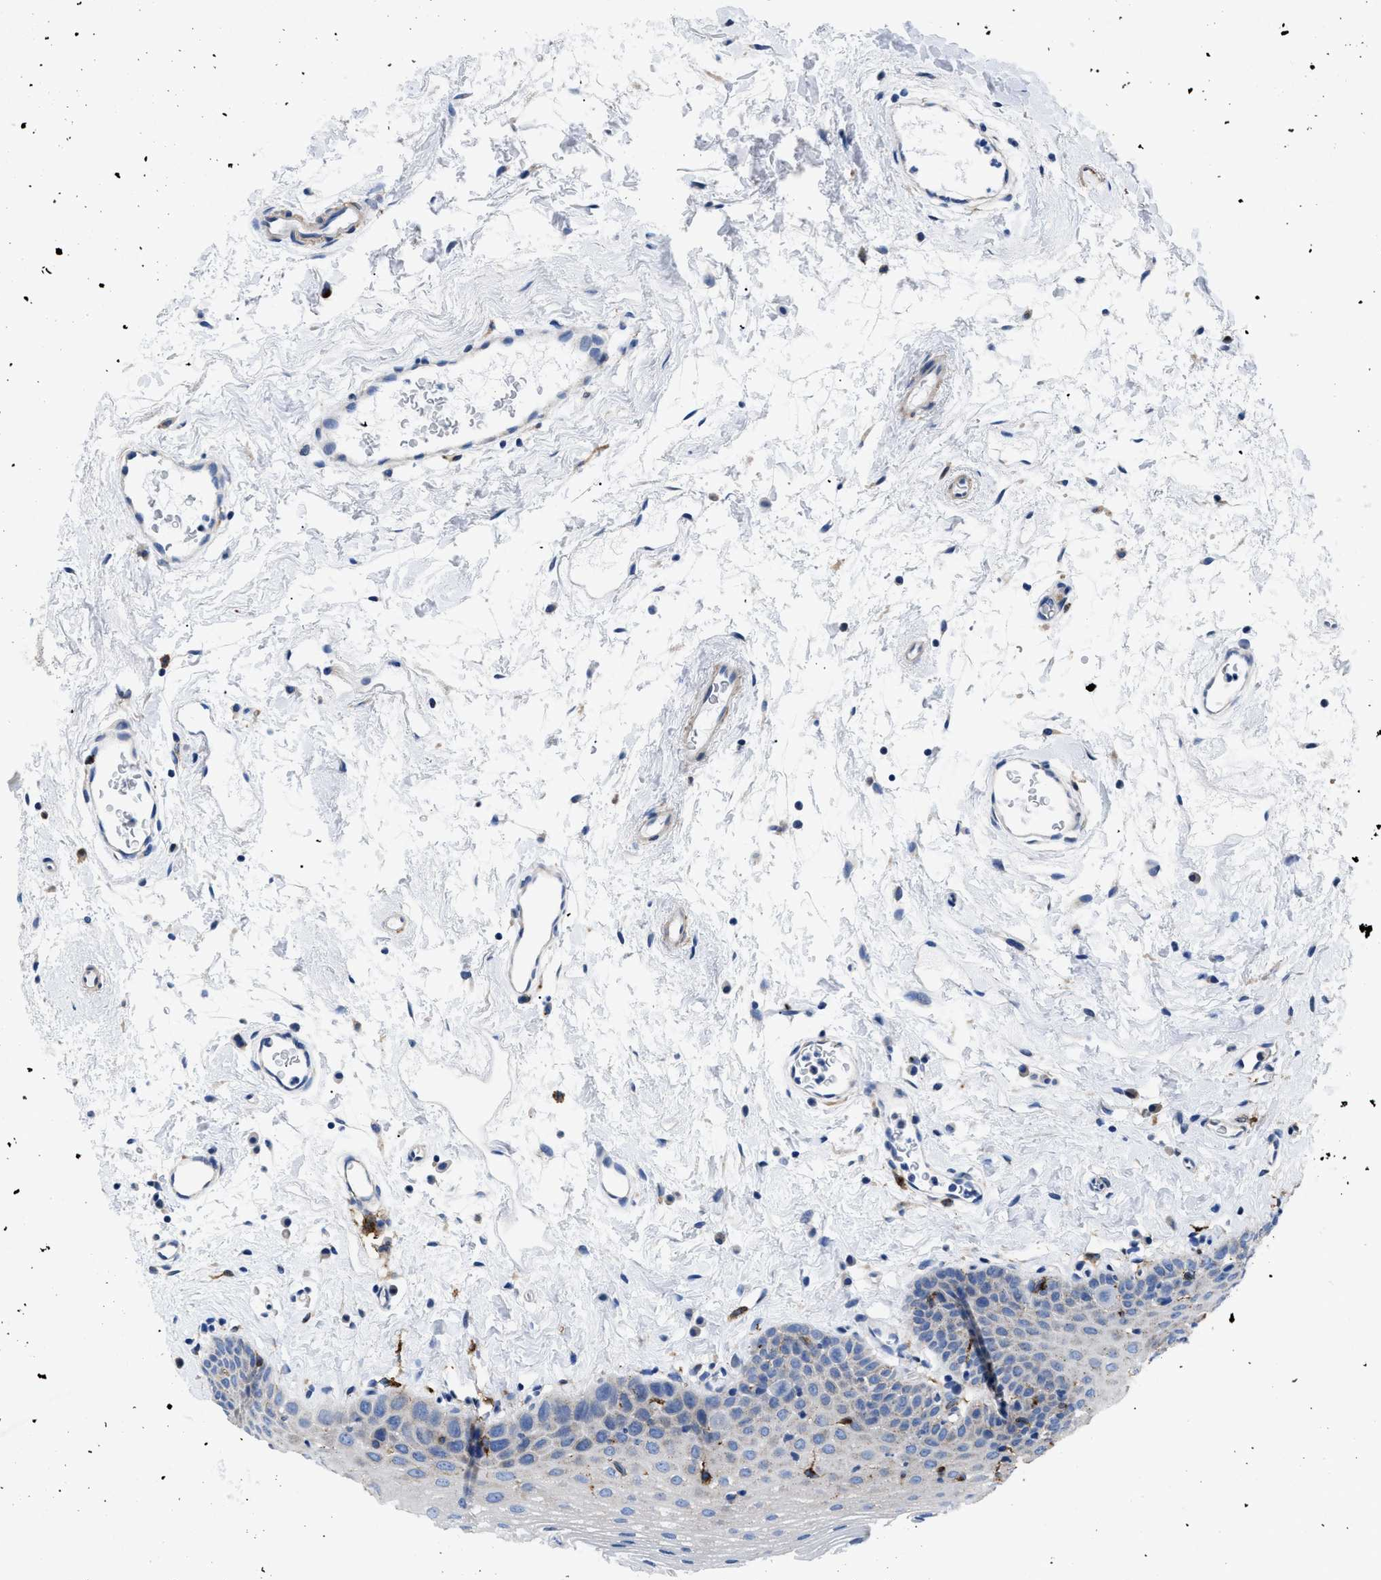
{"staining": {"intensity": "negative", "quantity": "none", "location": "none"}, "tissue": "oral mucosa", "cell_type": "Squamous epithelial cells", "image_type": "normal", "snomed": [{"axis": "morphology", "description": "Normal tissue, NOS"}, {"axis": "topography", "description": "Oral tissue"}], "caption": "A high-resolution histopathology image shows immunohistochemistry (IHC) staining of unremarkable oral mucosa, which displays no significant expression in squamous epithelial cells.", "gene": "HLA", "patient": {"sex": "male", "age": 66}}